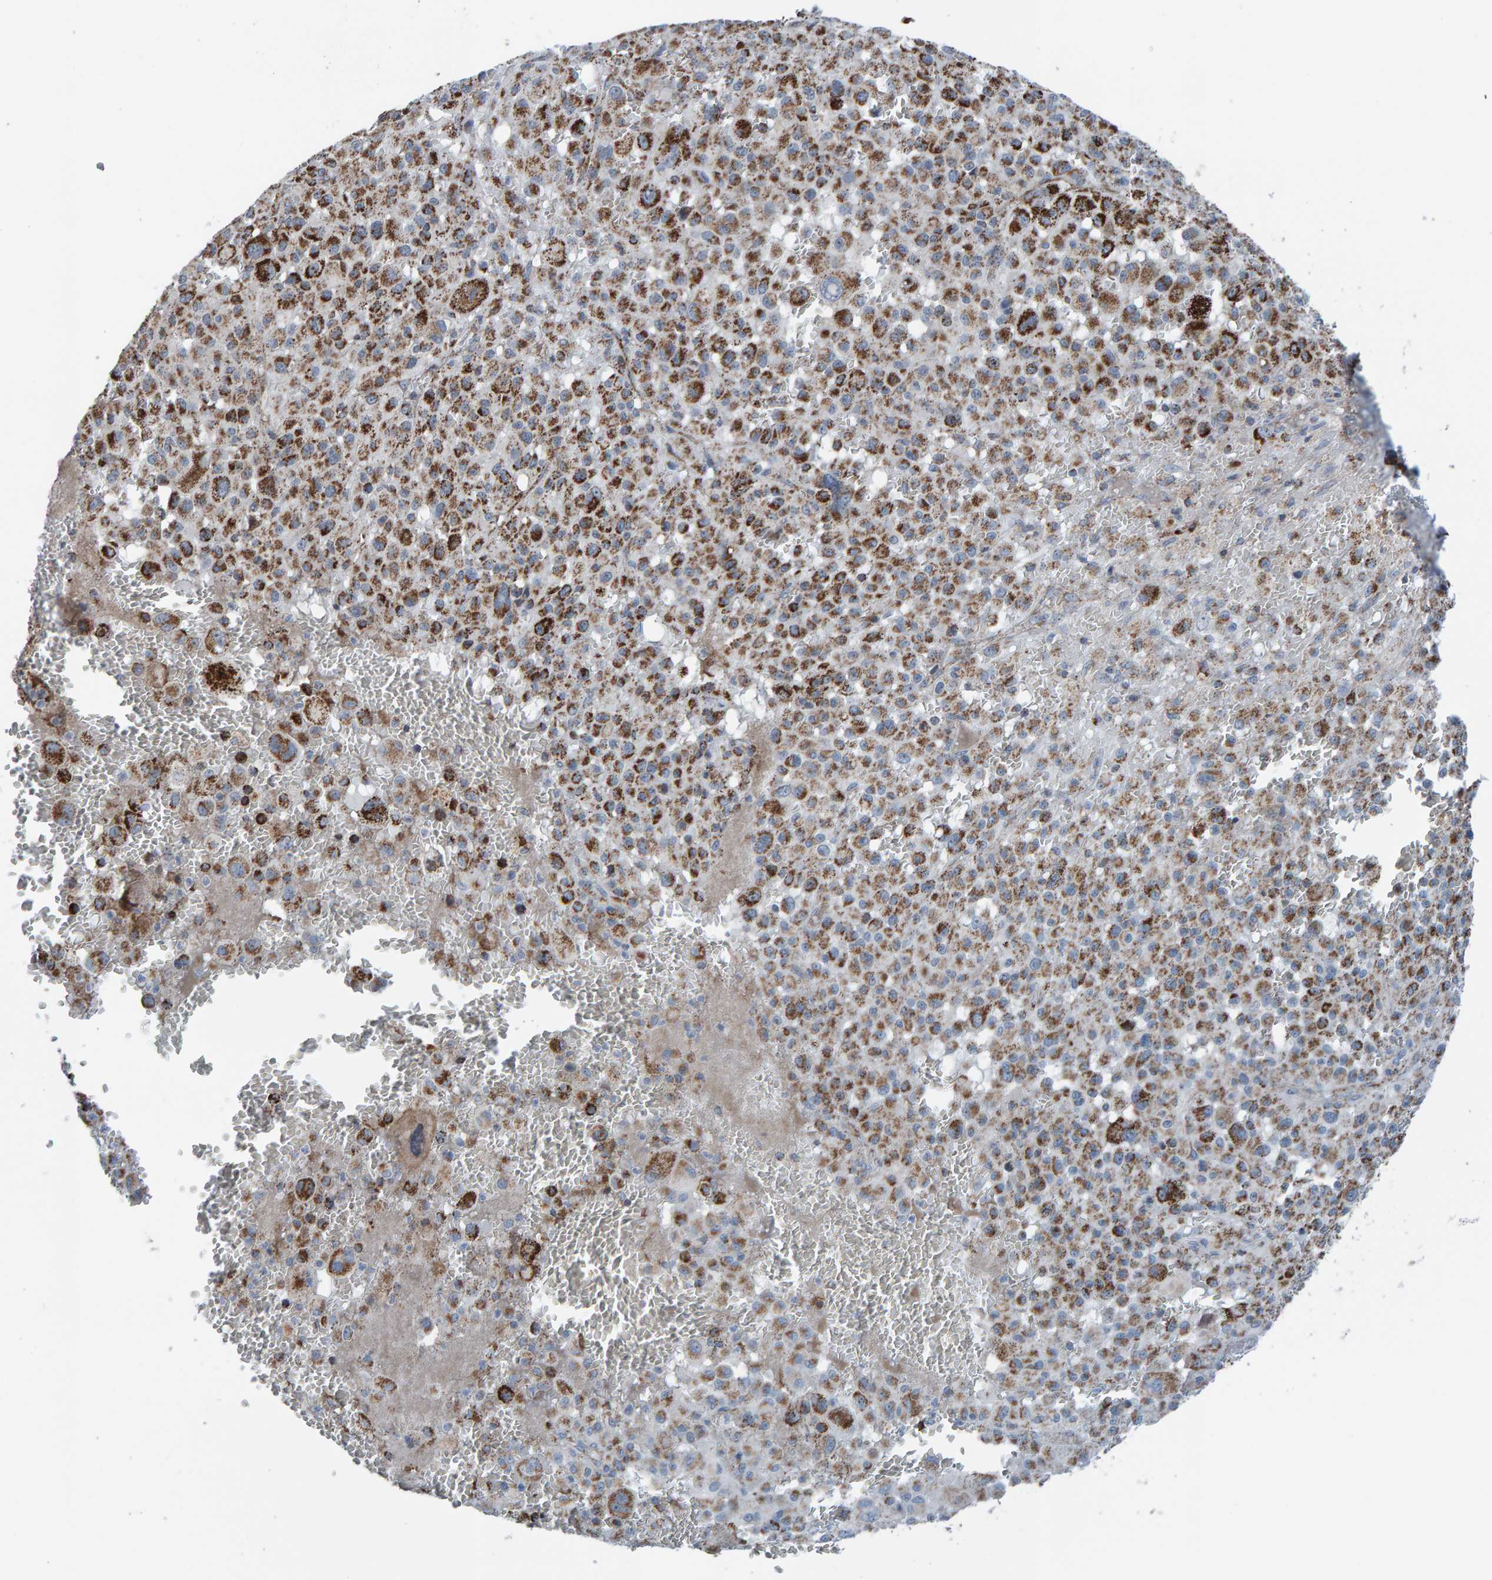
{"staining": {"intensity": "strong", "quantity": ">75%", "location": "cytoplasmic/membranous"}, "tissue": "melanoma", "cell_type": "Tumor cells", "image_type": "cancer", "snomed": [{"axis": "morphology", "description": "Malignant melanoma, Metastatic site"}, {"axis": "topography", "description": "Skin"}], "caption": "Tumor cells display high levels of strong cytoplasmic/membranous staining in approximately >75% of cells in human melanoma.", "gene": "ZNF48", "patient": {"sex": "female", "age": 74}}